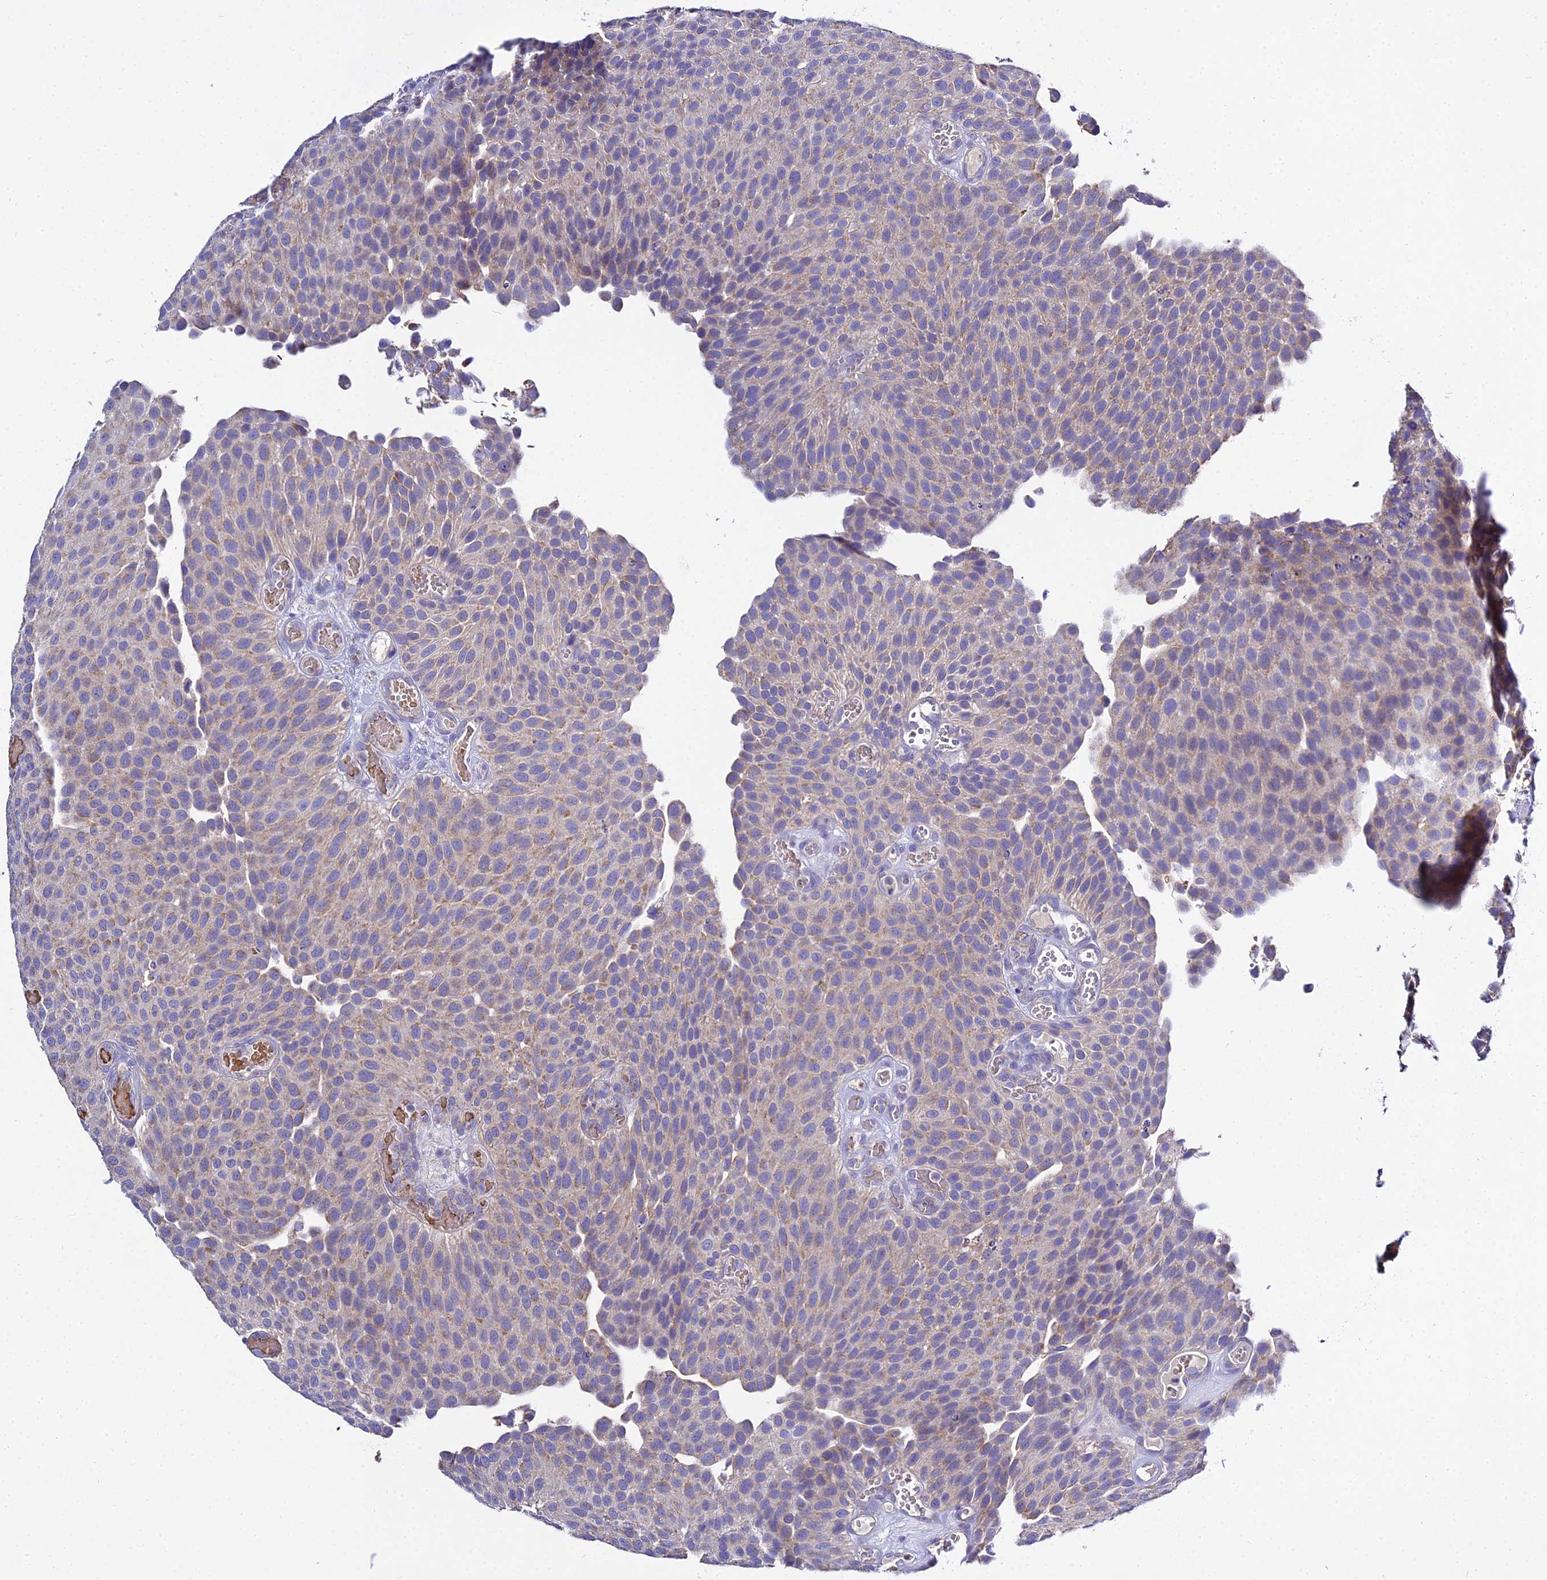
{"staining": {"intensity": "weak", "quantity": "25%-75%", "location": "cytoplasmic/membranous"}, "tissue": "urothelial cancer", "cell_type": "Tumor cells", "image_type": "cancer", "snomed": [{"axis": "morphology", "description": "Urothelial carcinoma, Low grade"}, {"axis": "topography", "description": "Urinary bladder"}], "caption": "Brown immunohistochemical staining in human urothelial carcinoma (low-grade) displays weak cytoplasmic/membranous staining in approximately 25%-75% of tumor cells.", "gene": "TYW5", "patient": {"sex": "male", "age": 89}}